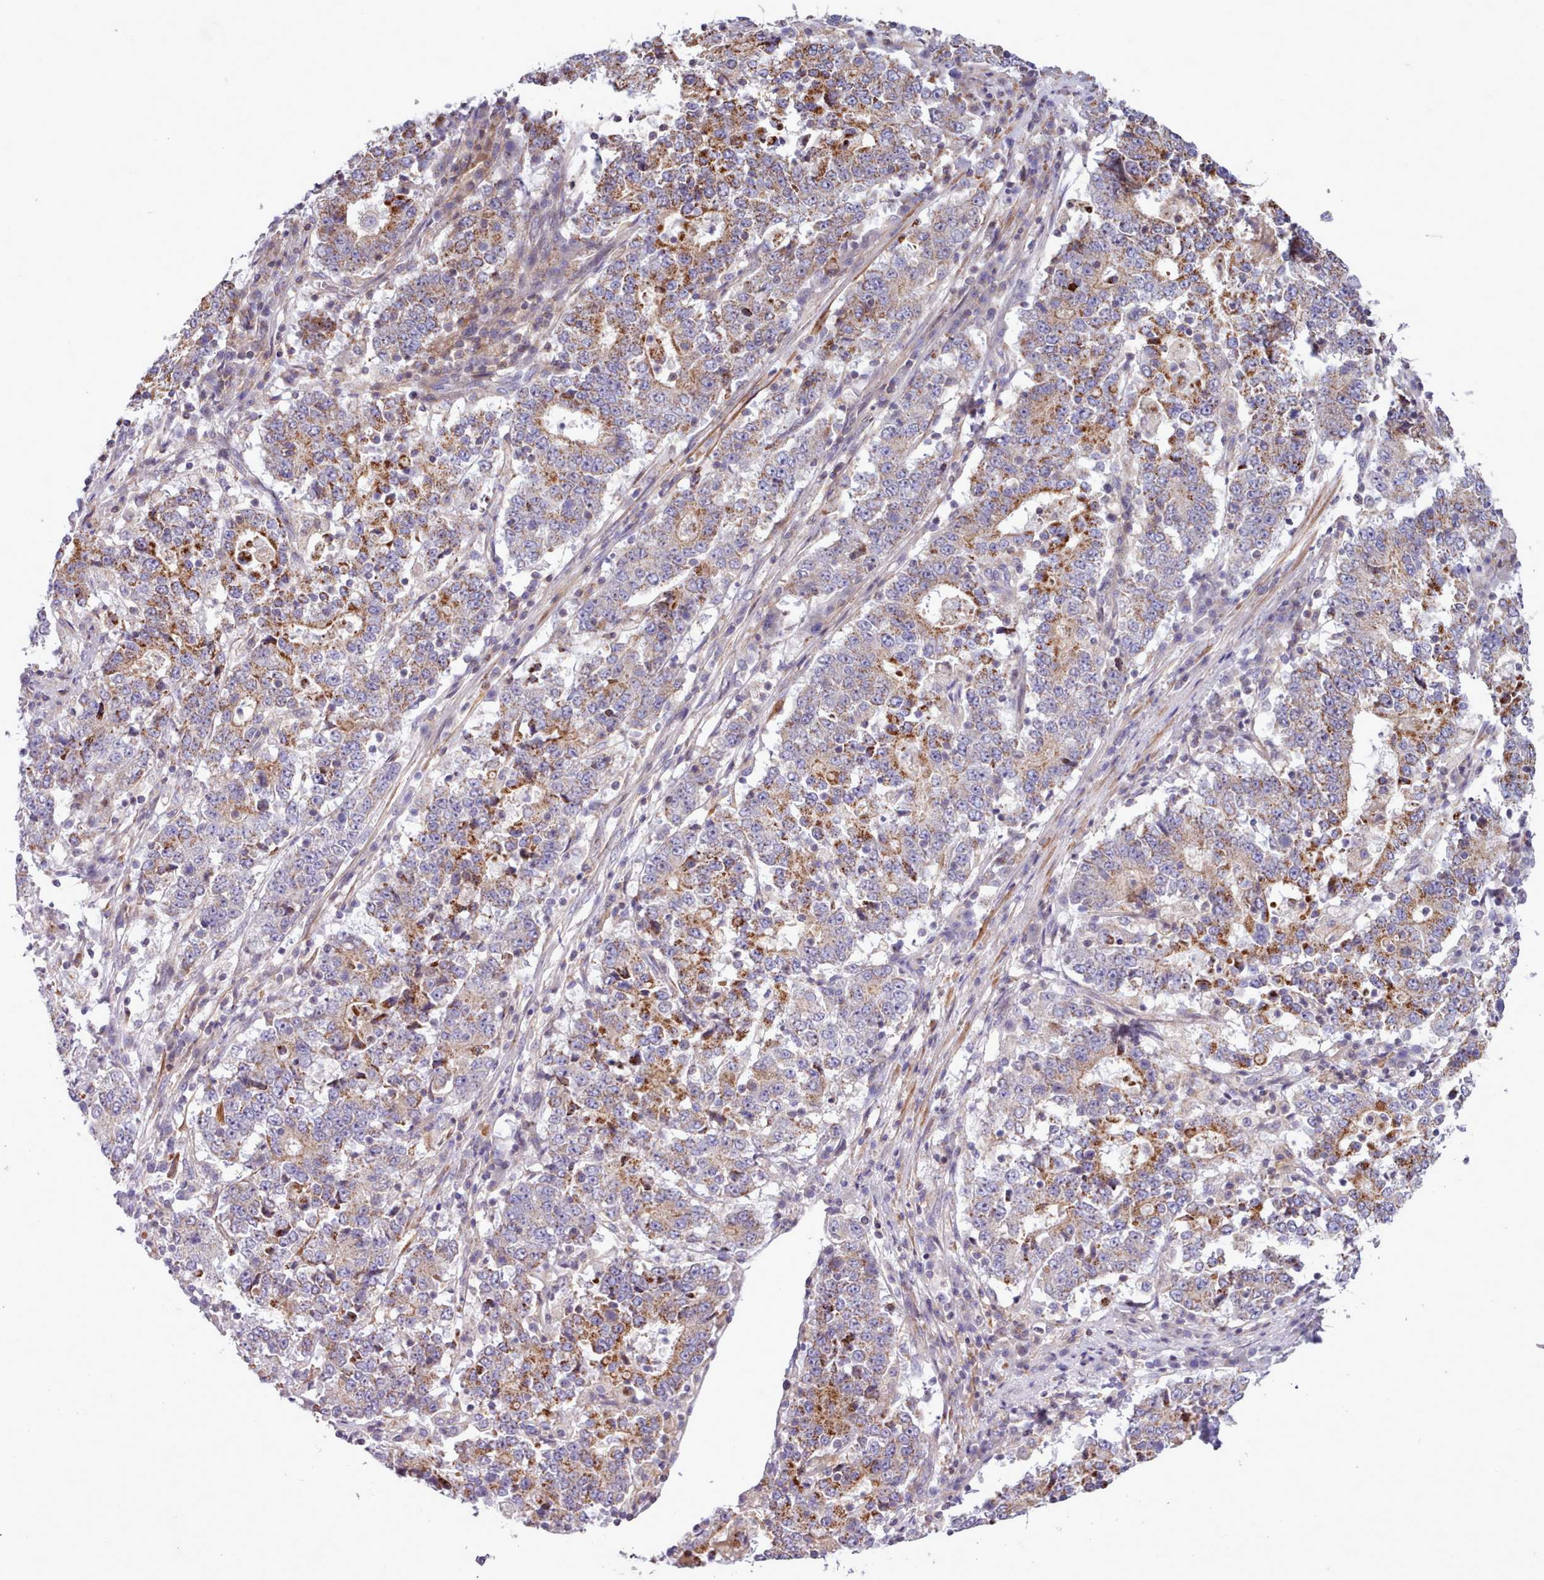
{"staining": {"intensity": "moderate", "quantity": "25%-75%", "location": "cytoplasmic/membranous"}, "tissue": "stomach cancer", "cell_type": "Tumor cells", "image_type": "cancer", "snomed": [{"axis": "morphology", "description": "Adenocarcinoma, NOS"}, {"axis": "topography", "description": "Stomach"}], "caption": "Human stomach cancer stained for a protein (brown) shows moderate cytoplasmic/membranous positive expression in about 25%-75% of tumor cells.", "gene": "TENT4B", "patient": {"sex": "male", "age": 59}}